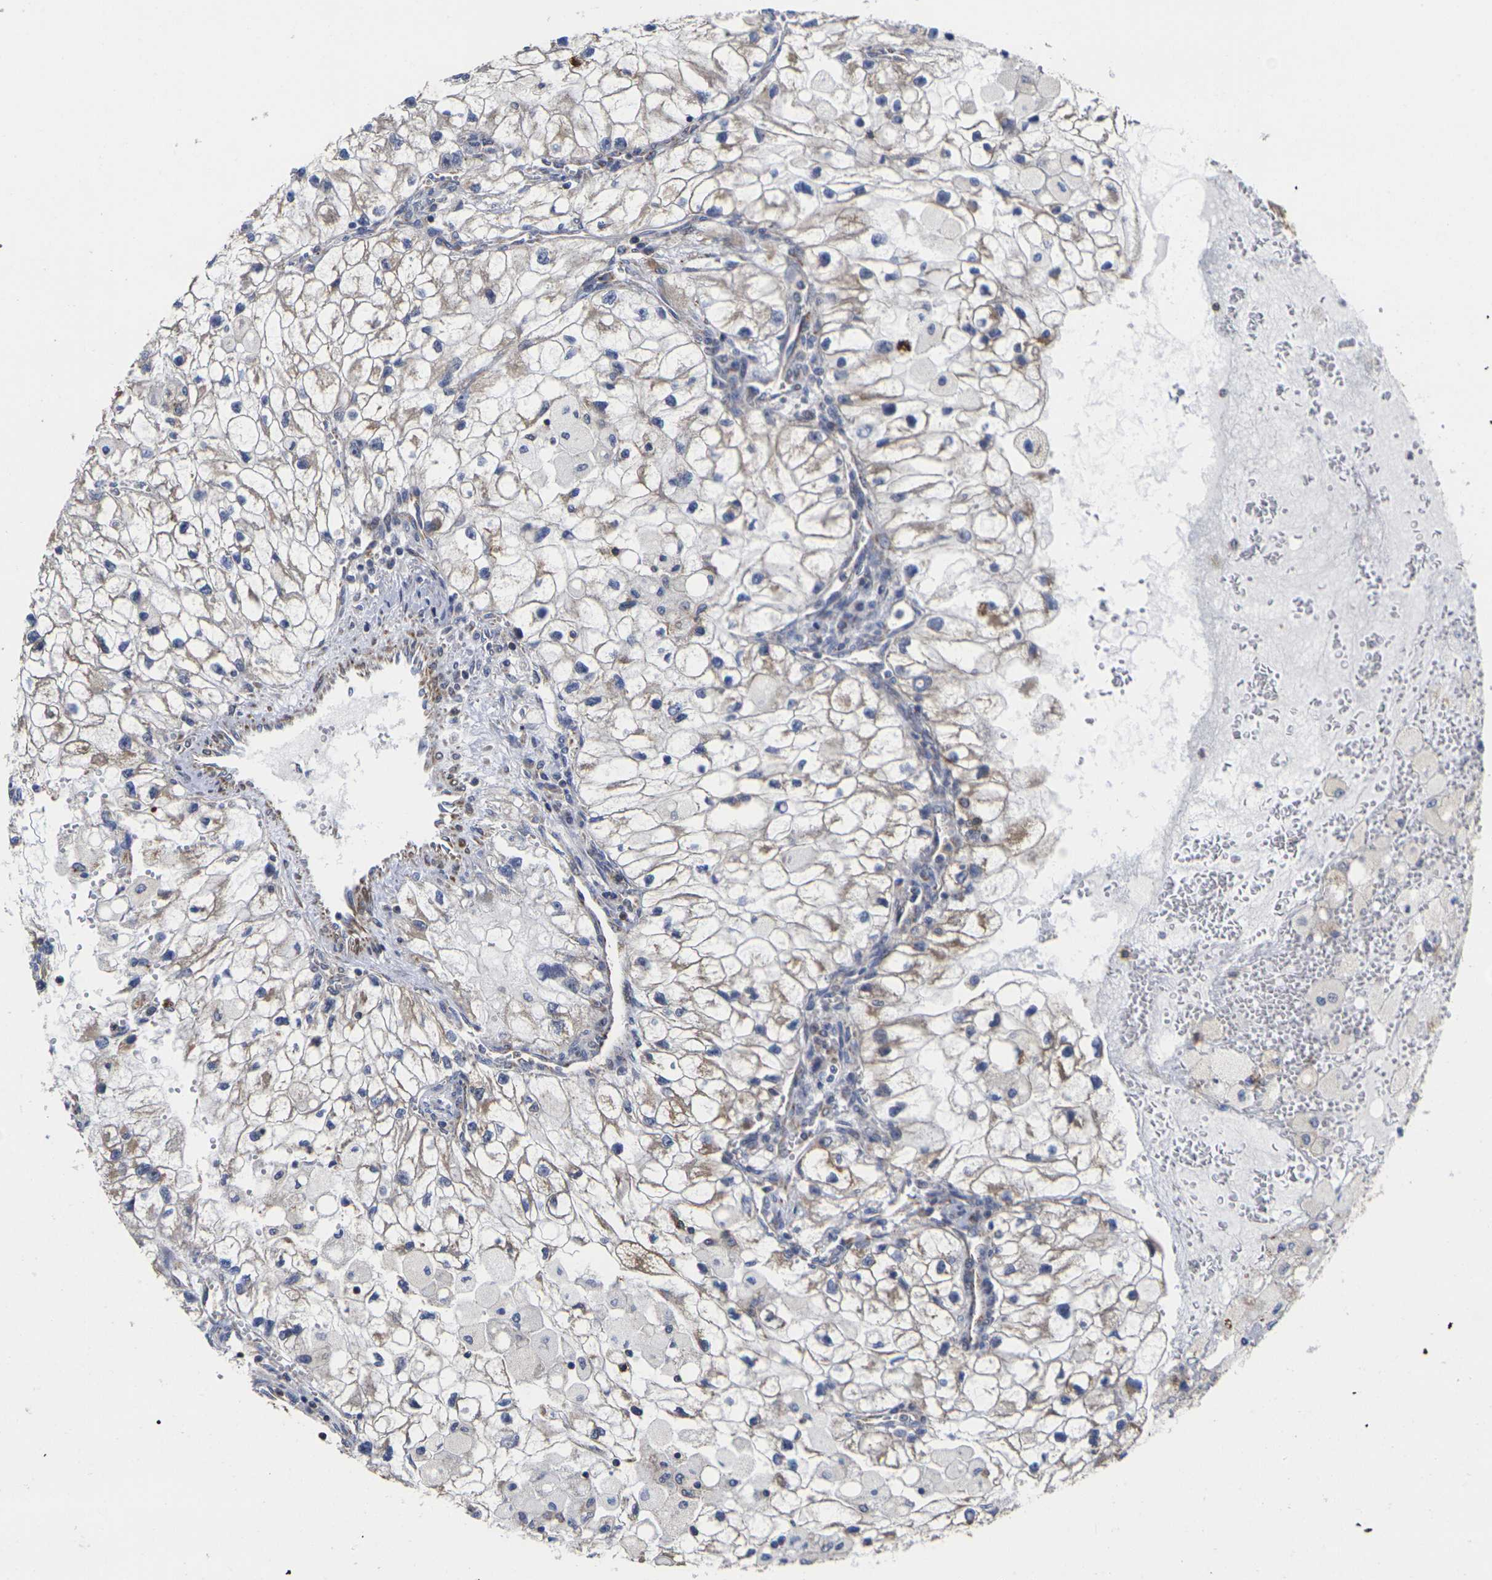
{"staining": {"intensity": "weak", "quantity": "<25%", "location": "cytoplasmic/membranous"}, "tissue": "renal cancer", "cell_type": "Tumor cells", "image_type": "cancer", "snomed": [{"axis": "morphology", "description": "Adenocarcinoma, NOS"}, {"axis": "topography", "description": "Kidney"}], "caption": "An immunohistochemistry micrograph of renal cancer is shown. There is no staining in tumor cells of renal cancer.", "gene": "P2RY11", "patient": {"sex": "female", "age": 70}}